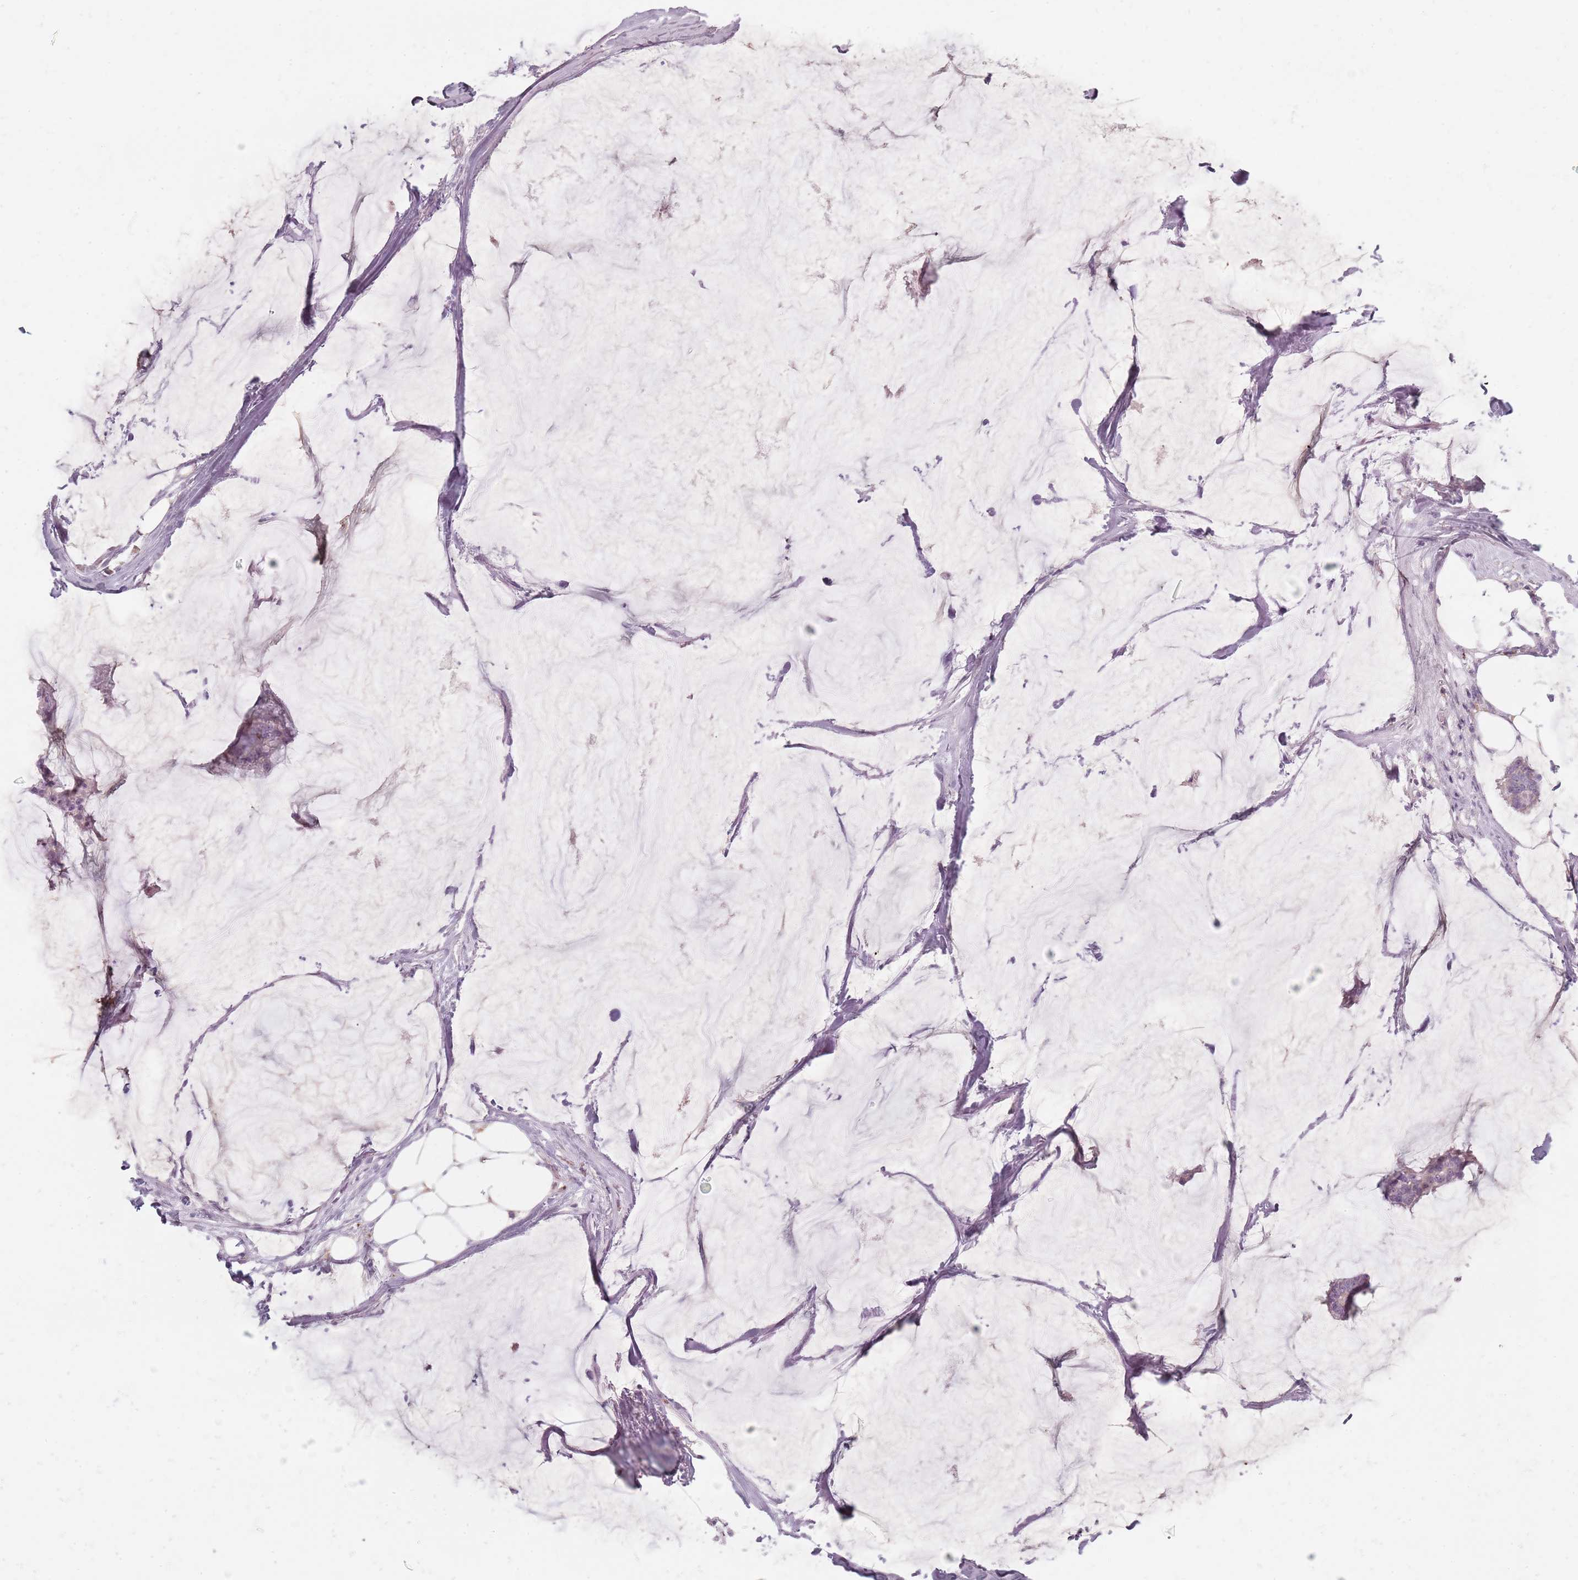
{"staining": {"intensity": "negative", "quantity": "none", "location": "none"}, "tissue": "breast cancer", "cell_type": "Tumor cells", "image_type": "cancer", "snomed": [{"axis": "morphology", "description": "Duct carcinoma"}, {"axis": "topography", "description": "Breast"}], "caption": "An image of breast cancer (intraductal carcinoma) stained for a protein demonstrates no brown staining in tumor cells. Brightfield microscopy of IHC stained with DAB (brown) and hematoxylin (blue), captured at high magnification.", "gene": "SYNGR3", "patient": {"sex": "female", "age": 93}}